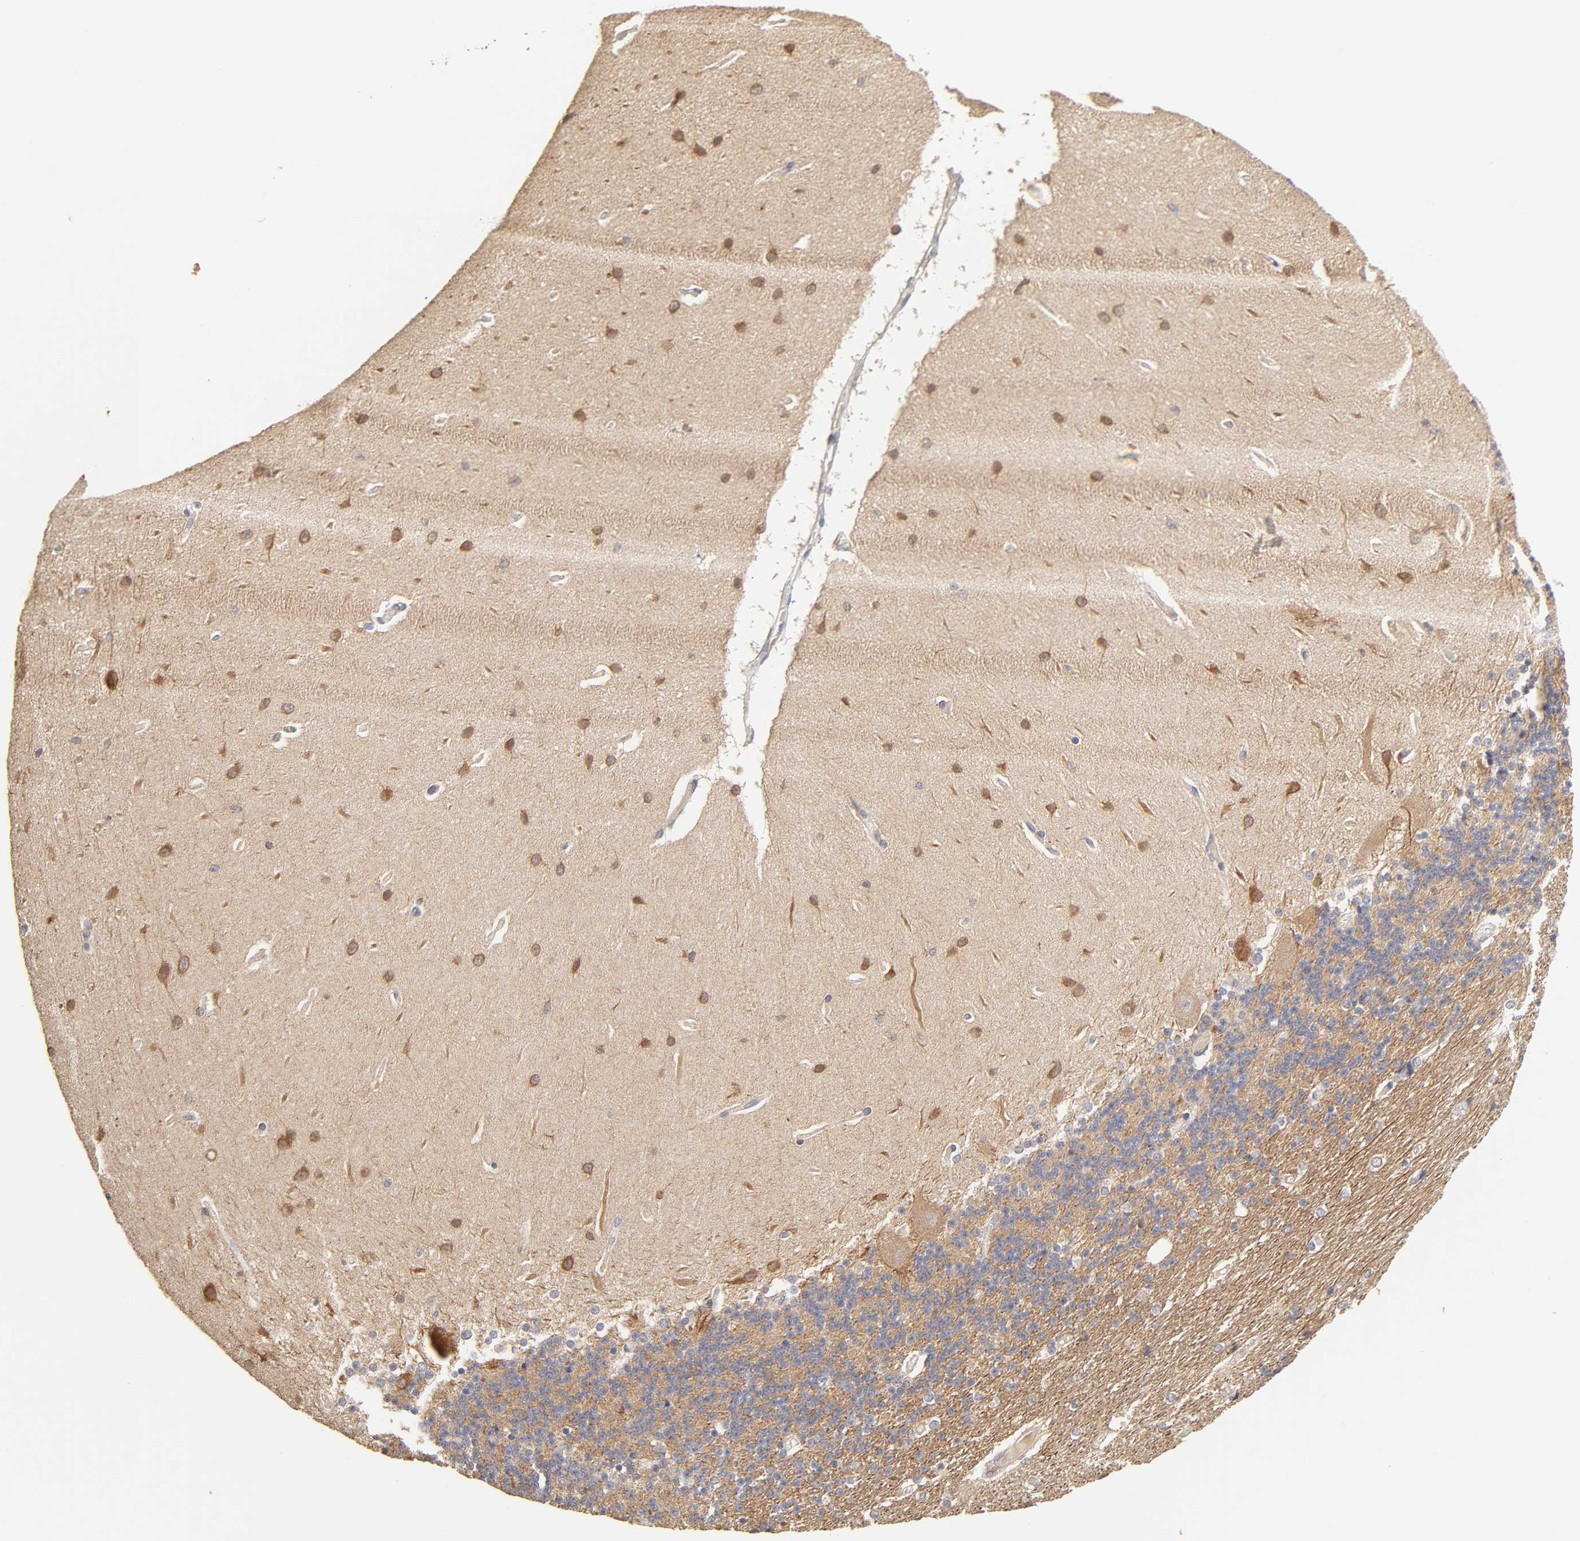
{"staining": {"intensity": "negative", "quantity": "none", "location": "none"}, "tissue": "cerebellum", "cell_type": "Cells in granular layer", "image_type": "normal", "snomed": [{"axis": "morphology", "description": "Normal tissue, NOS"}, {"axis": "topography", "description": "Cerebellum"}], "caption": "An immunohistochemistry (IHC) histopathology image of unremarkable cerebellum is shown. There is no staining in cells in granular layer of cerebellum.", "gene": "AP1G2", "patient": {"sex": "female", "age": 54}}